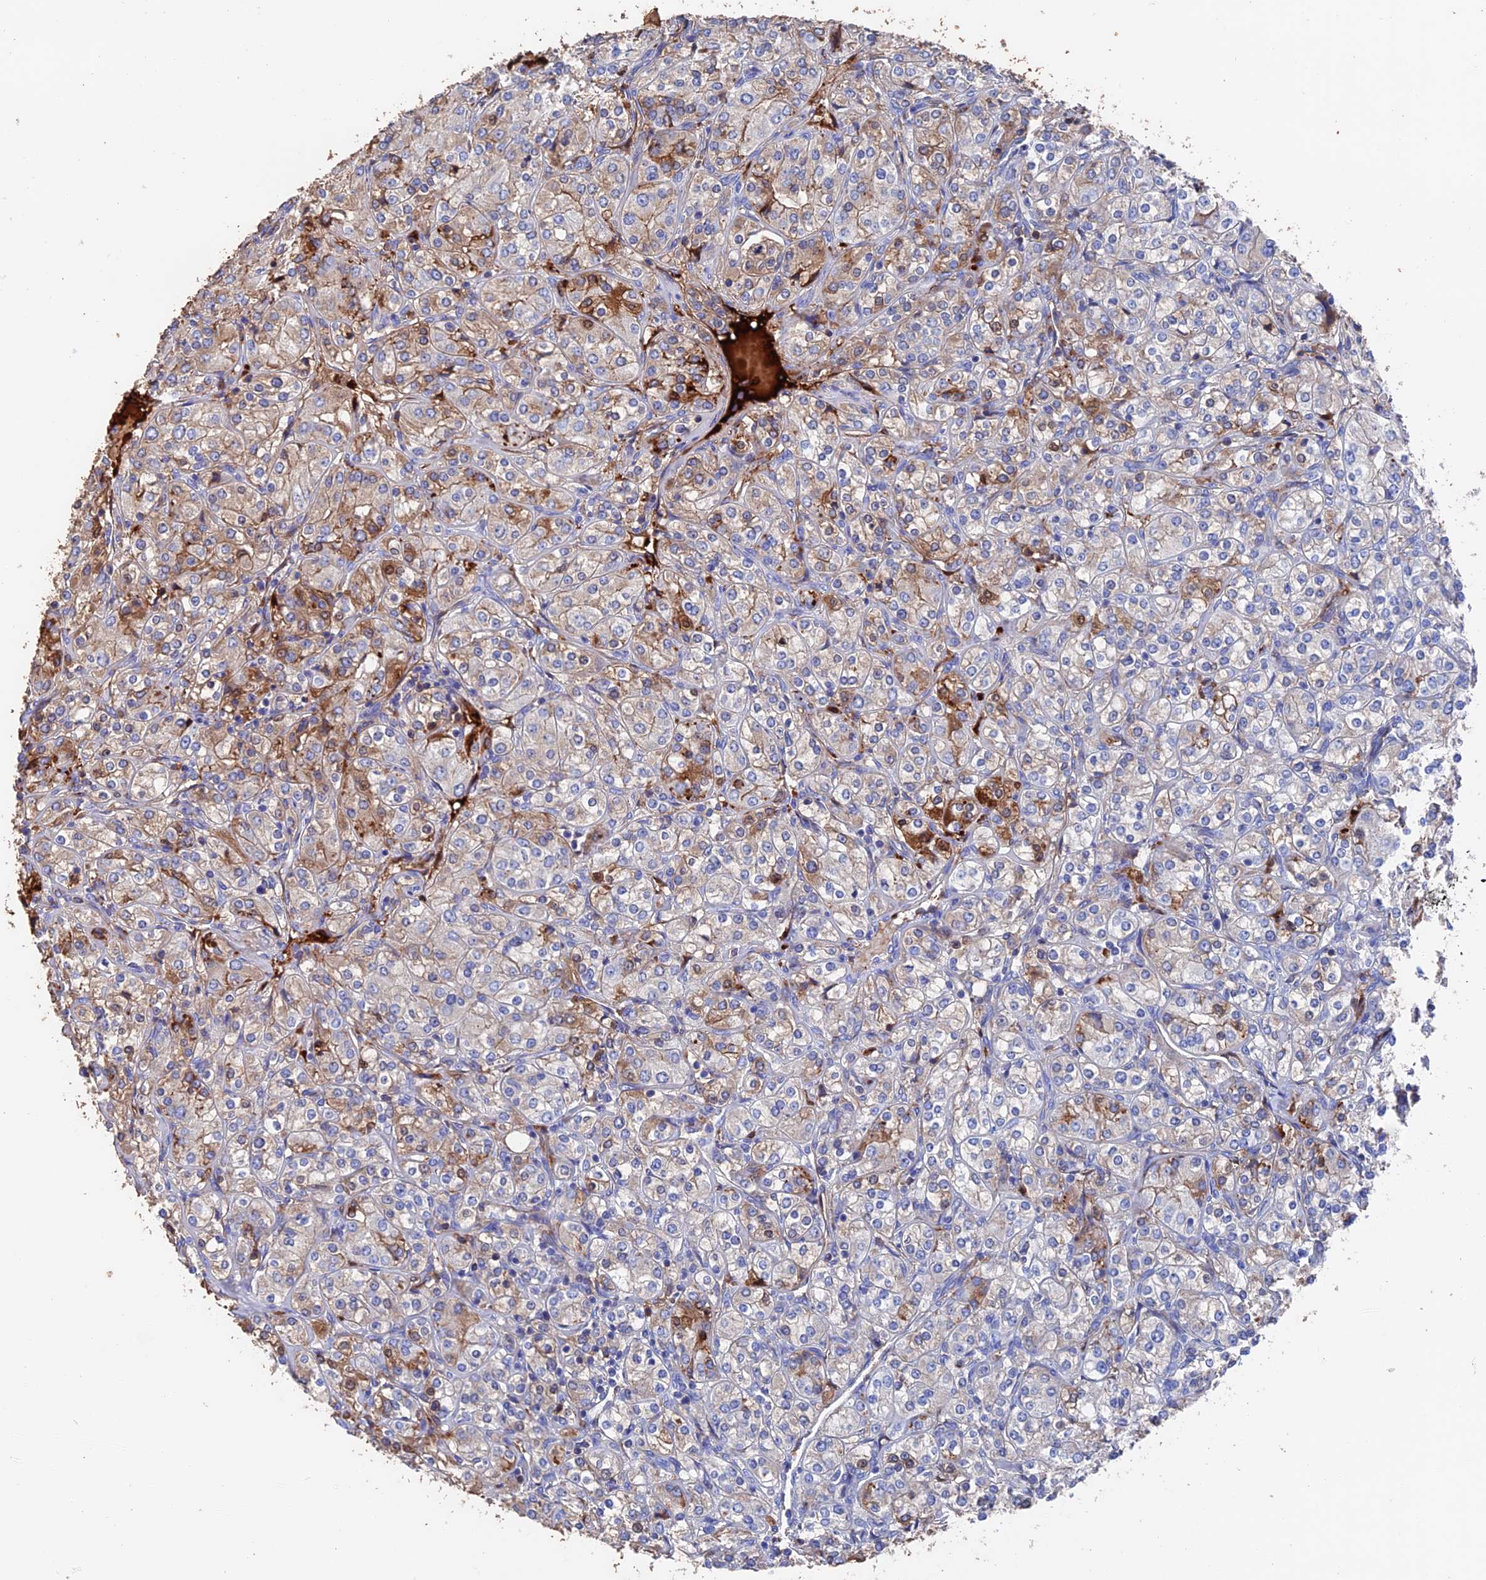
{"staining": {"intensity": "moderate", "quantity": "<25%", "location": "cytoplasmic/membranous"}, "tissue": "renal cancer", "cell_type": "Tumor cells", "image_type": "cancer", "snomed": [{"axis": "morphology", "description": "Adenocarcinoma, NOS"}, {"axis": "topography", "description": "Kidney"}], "caption": "IHC histopathology image of human adenocarcinoma (renal) stained for a protein (brown), which reveals low levels of moderate cytoplasmic/membranous positivity in approximately <25% of tumor cells.", "gene": "HPF1", "patient": {"sex": "male", "age": 77}}